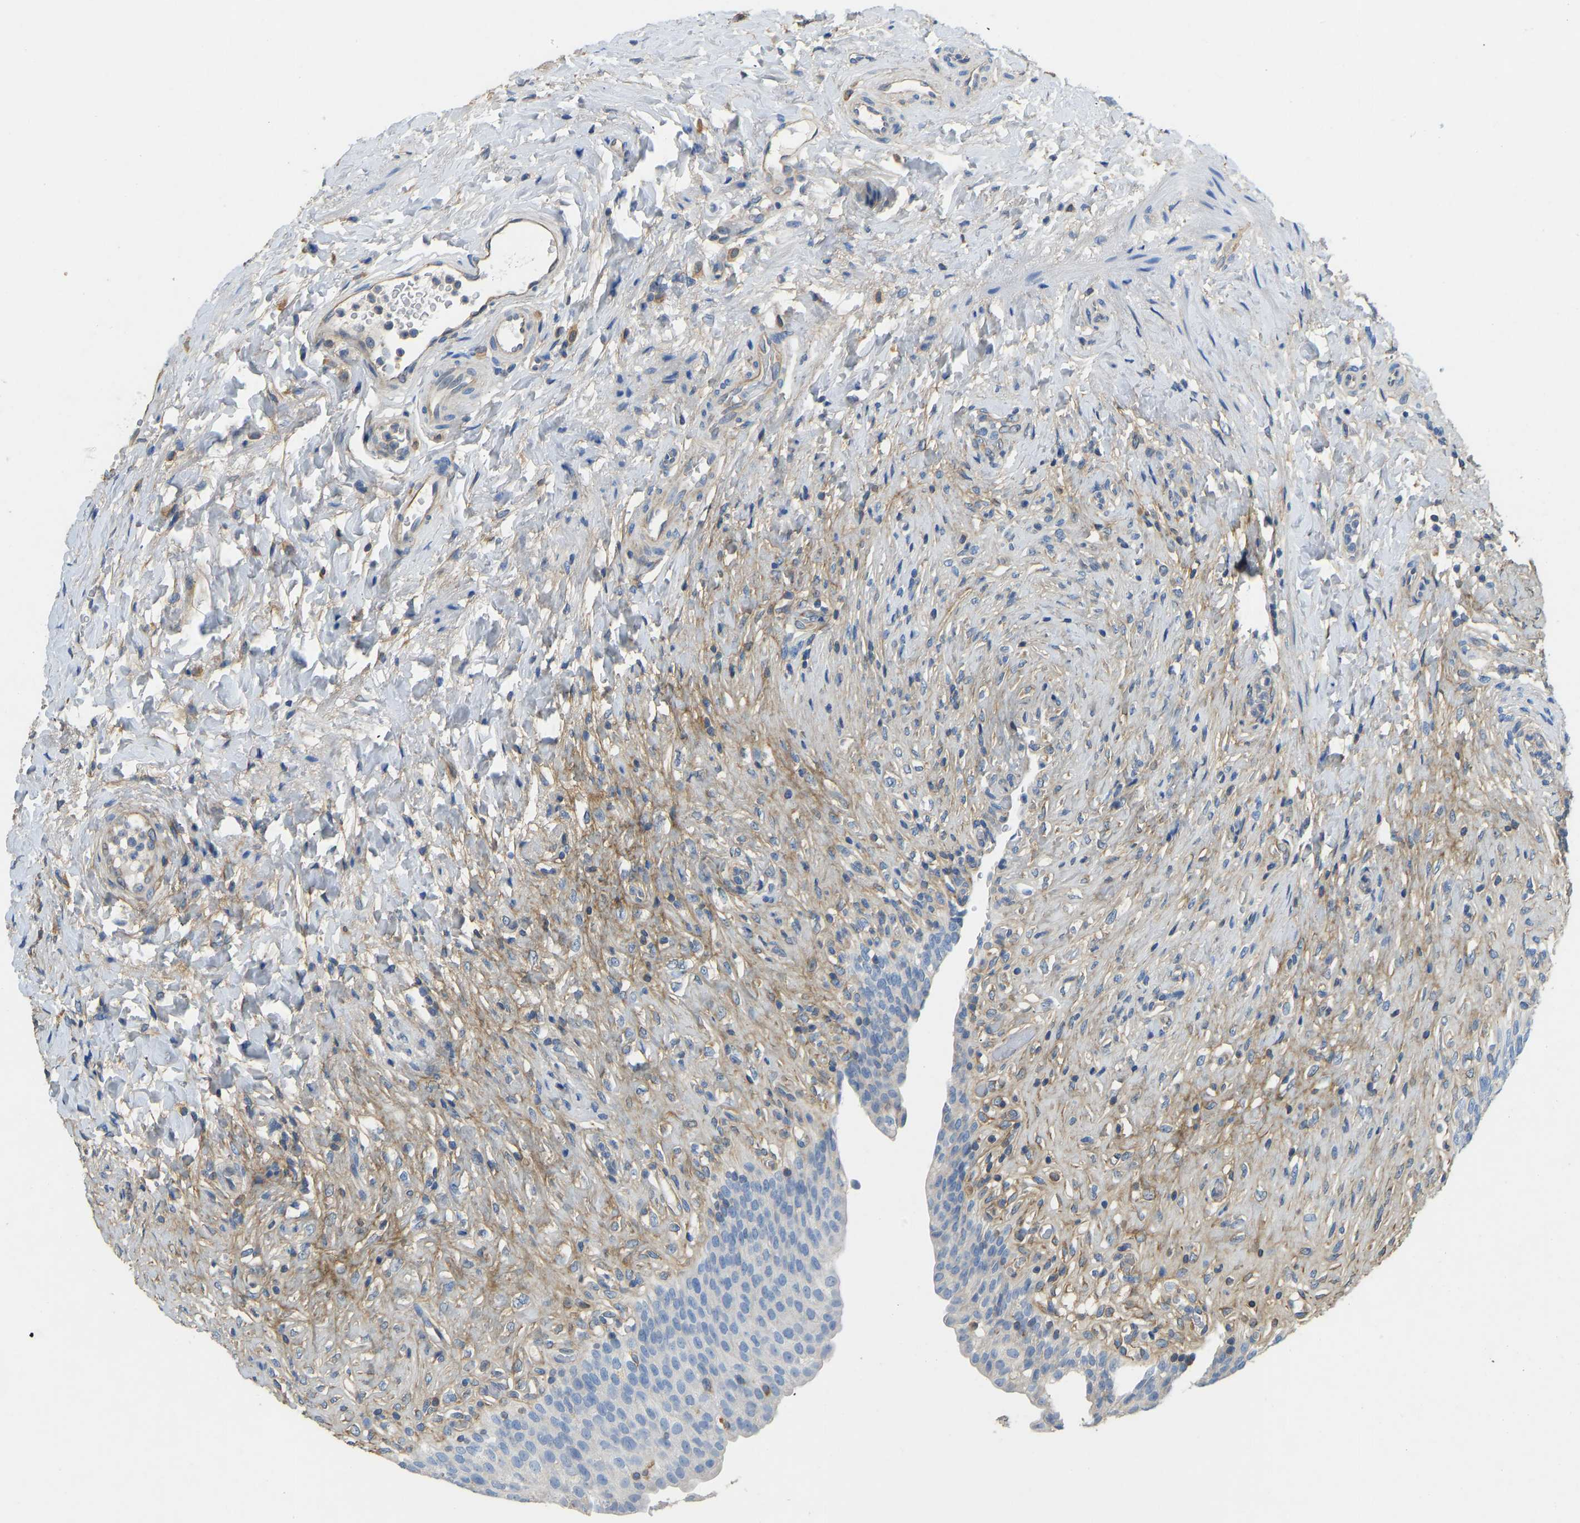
{"staining": {"intensity": "negative", "quantity": "none", "location": "none"}, "tissue": "urinary bladder", "cell_type": "Urothelial cells", "image_type": "normal", "snomed": [{"axis": "morphology", "description": "Urothelial carcinoma, High grade"}, {"axis": "topography", "description": "Urinary bladder"}], "caption": "IHC of normal urinary bladder shows no staining in urothelial cells. (Immunohistochemistry, brightfield microscopy, high magnification).", "gene": "TECTA", "patient": {"sex": "male", "age": 46}}